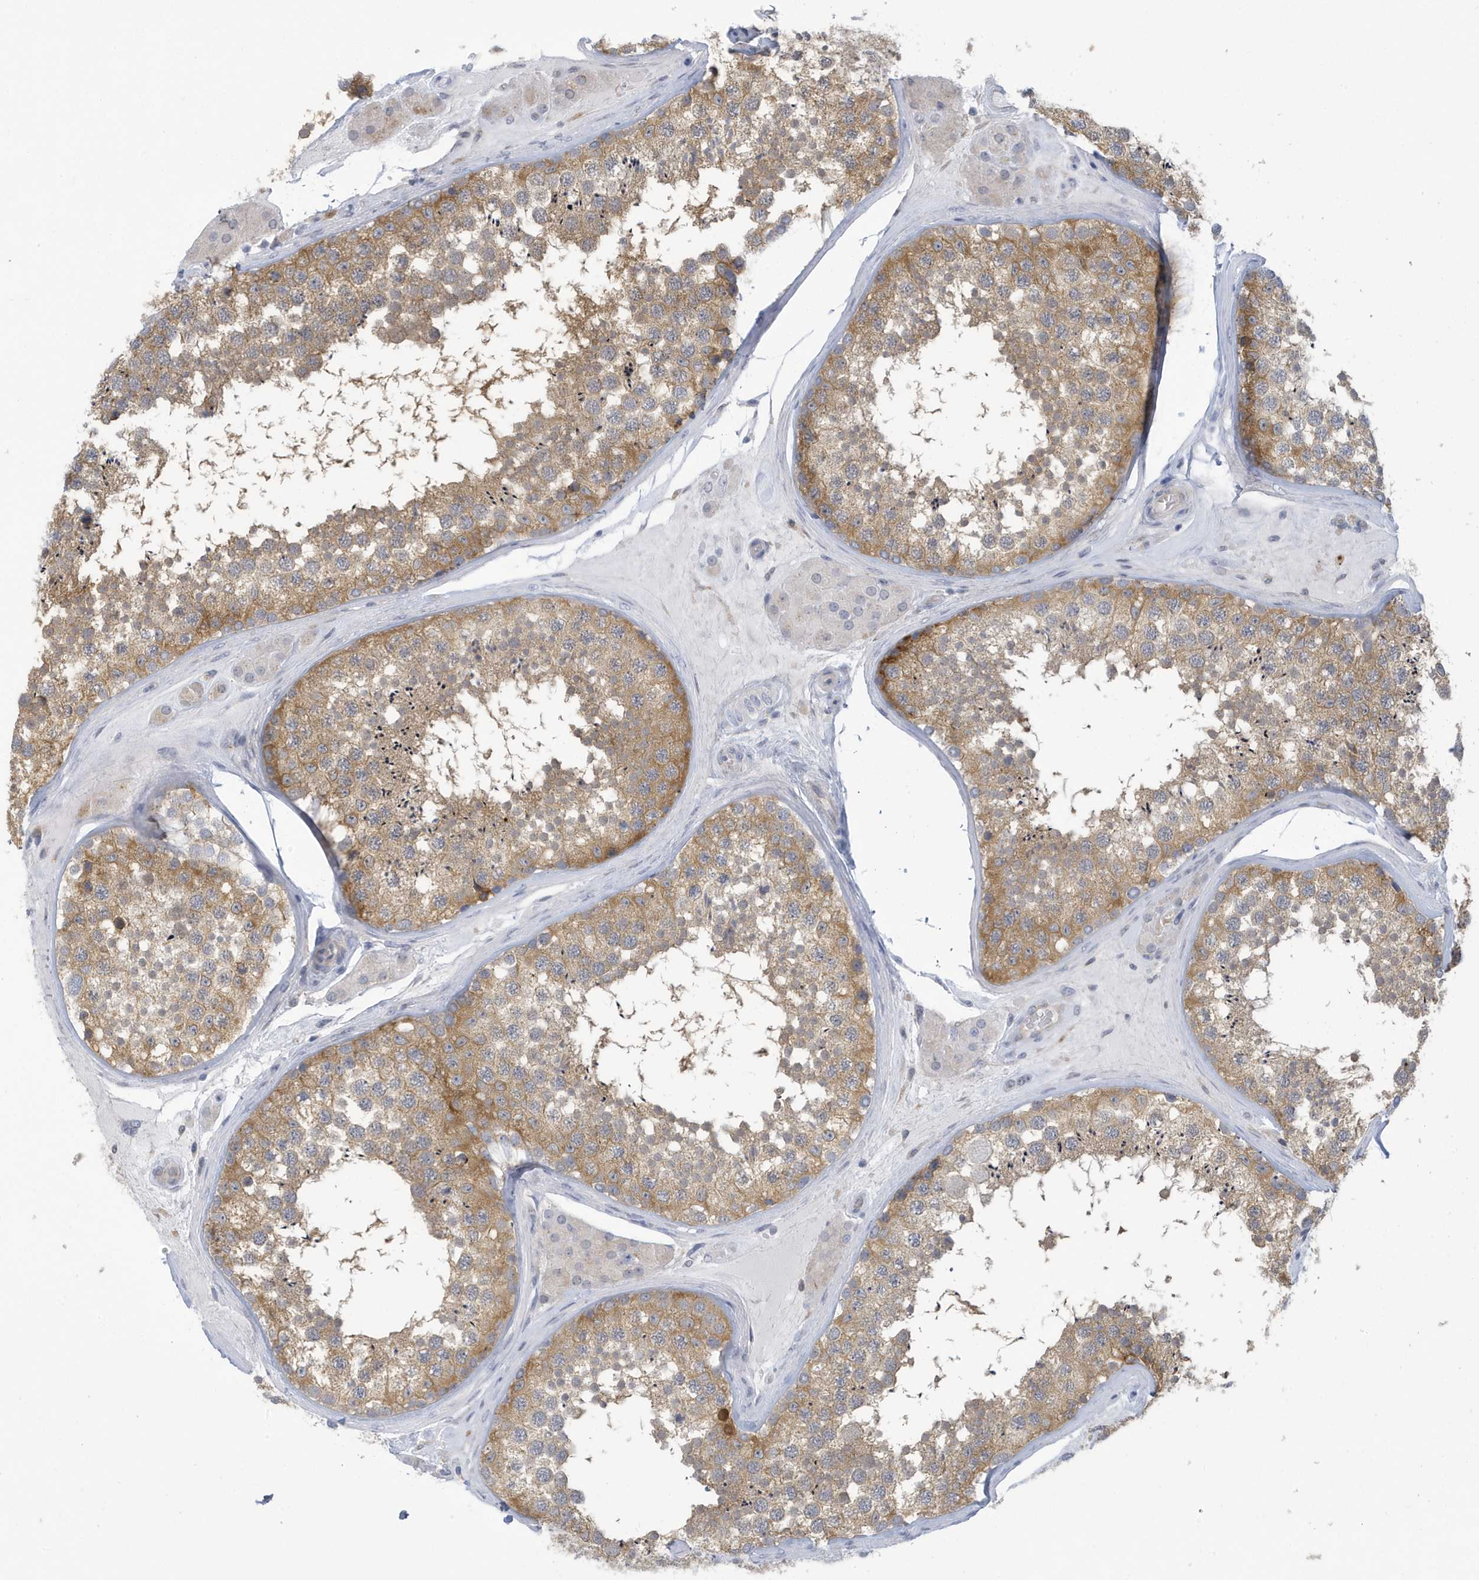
{"staining": {"intensity": "moderate", "quantity": ">75%", "location": "cytoplasmic/membranous"}, "tissue": "testis", "cell_type": "Cells in seminiferous ducts", "image_type": "normal", "snomed": [{"axis": "morphology", "description": "Normal tissue, NOS"}, {"axis": "topography", "description": "Testis"}], "caption": "A photomicrograph showing moderate cytoplasmic/membranous staining in approximately >75% of cells in seminiferous ducts in unremarkable testis, as visualized by brown immunohistochemical staining.", "gene": "VTA1", "patient": {"sex": "male", "age": 46}}